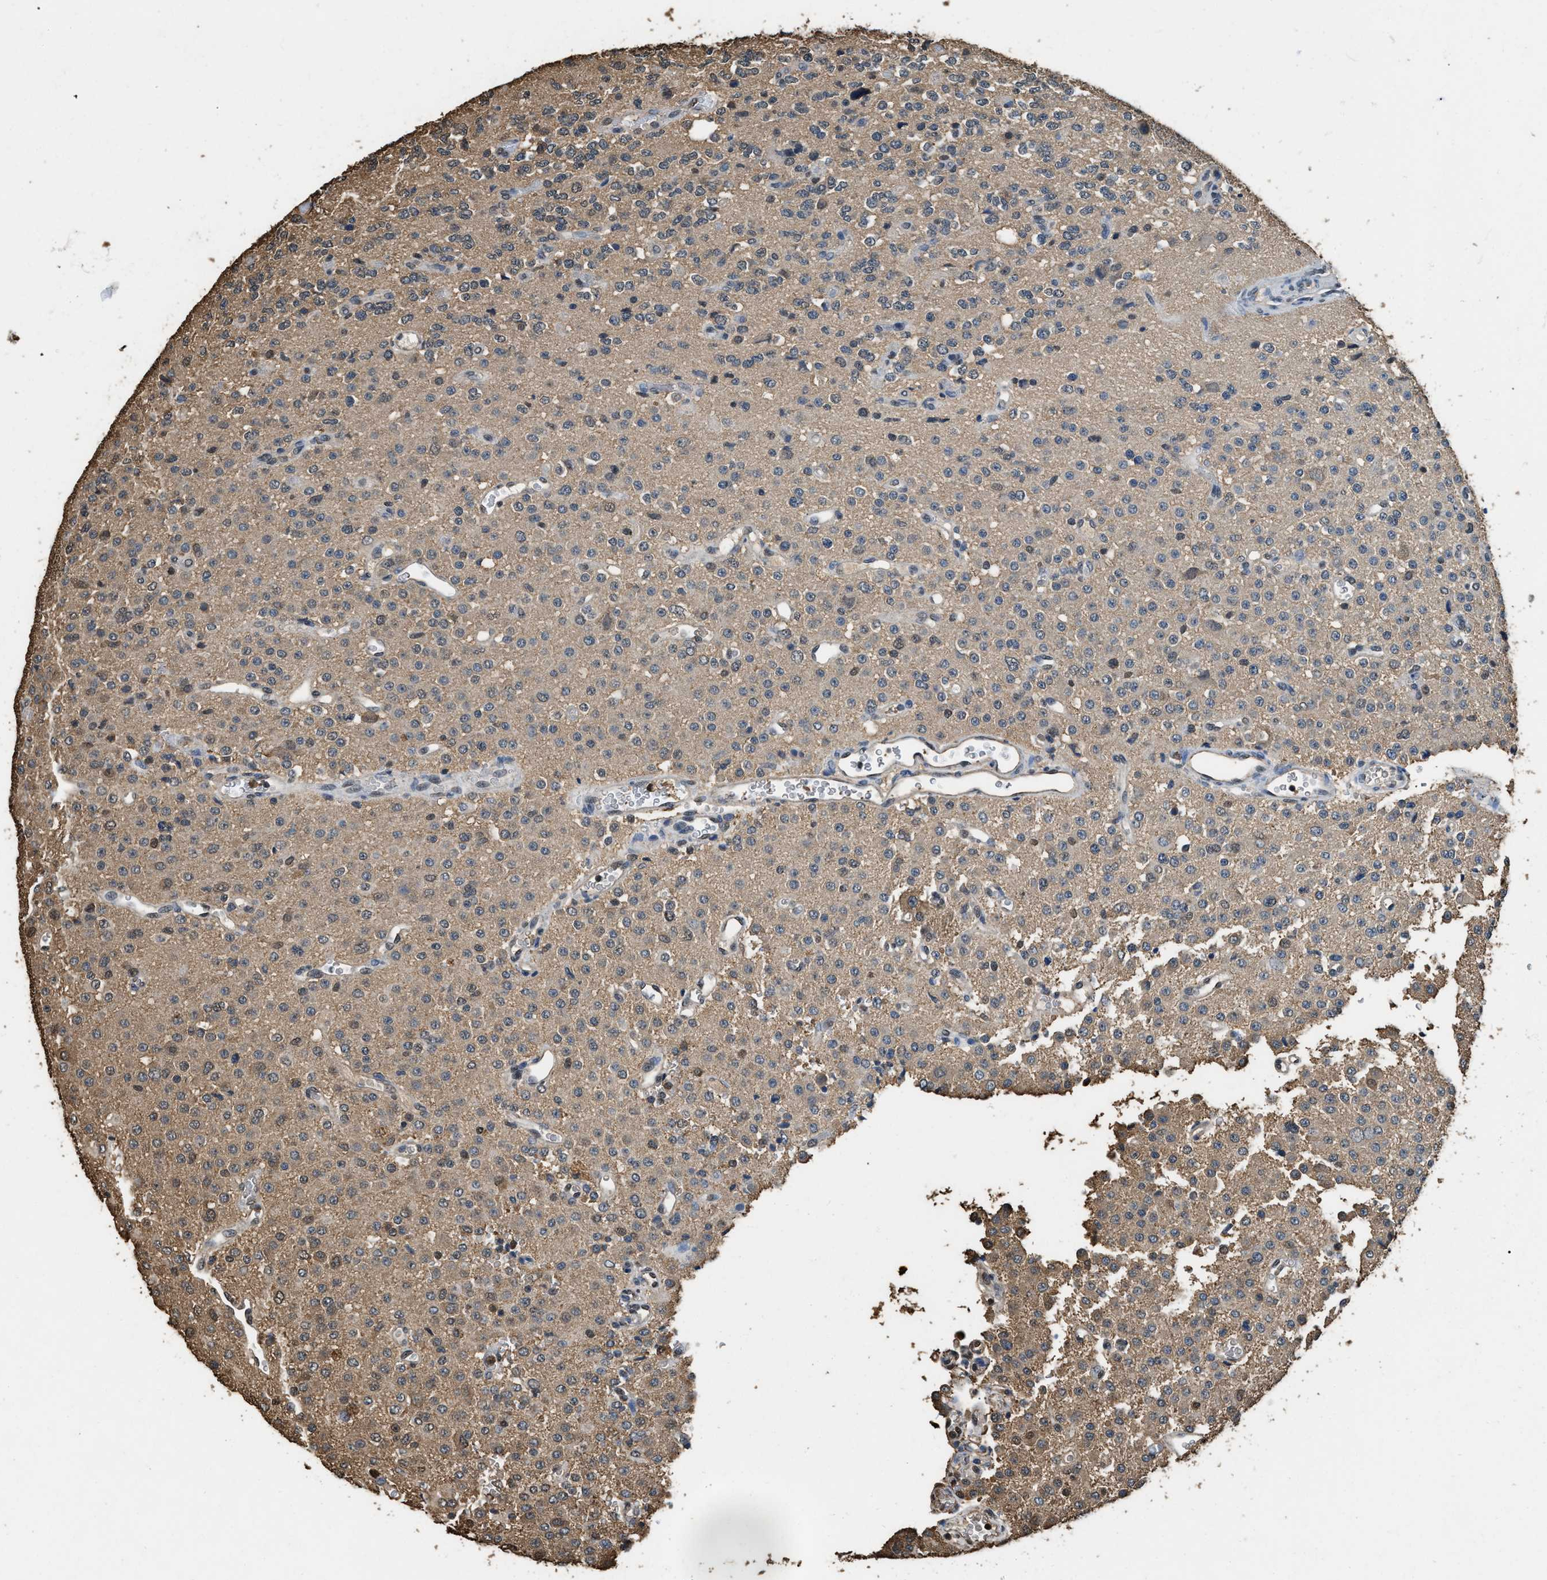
{"staining": {"intensity": "moderate", "quantity": ">75%", "location": "cytoplasmic/membranous"}, "tissue": "glioma", "cell_type": "Tumor cells", "image_type": "cancer", "snomed": [{"axis": "morphology", "description": "Glioma, malignant, Low grade"}, {"axis": "topography", "description": "Brain"}], "caption": "Protein expression analysis of human malignant glioma (low-grade) reveals moderate cytoplasmic/membranous positivity in about >75% of tumor cells.", "gene": "GAPDH", "patient": {"sex": "male", "age": 38}}